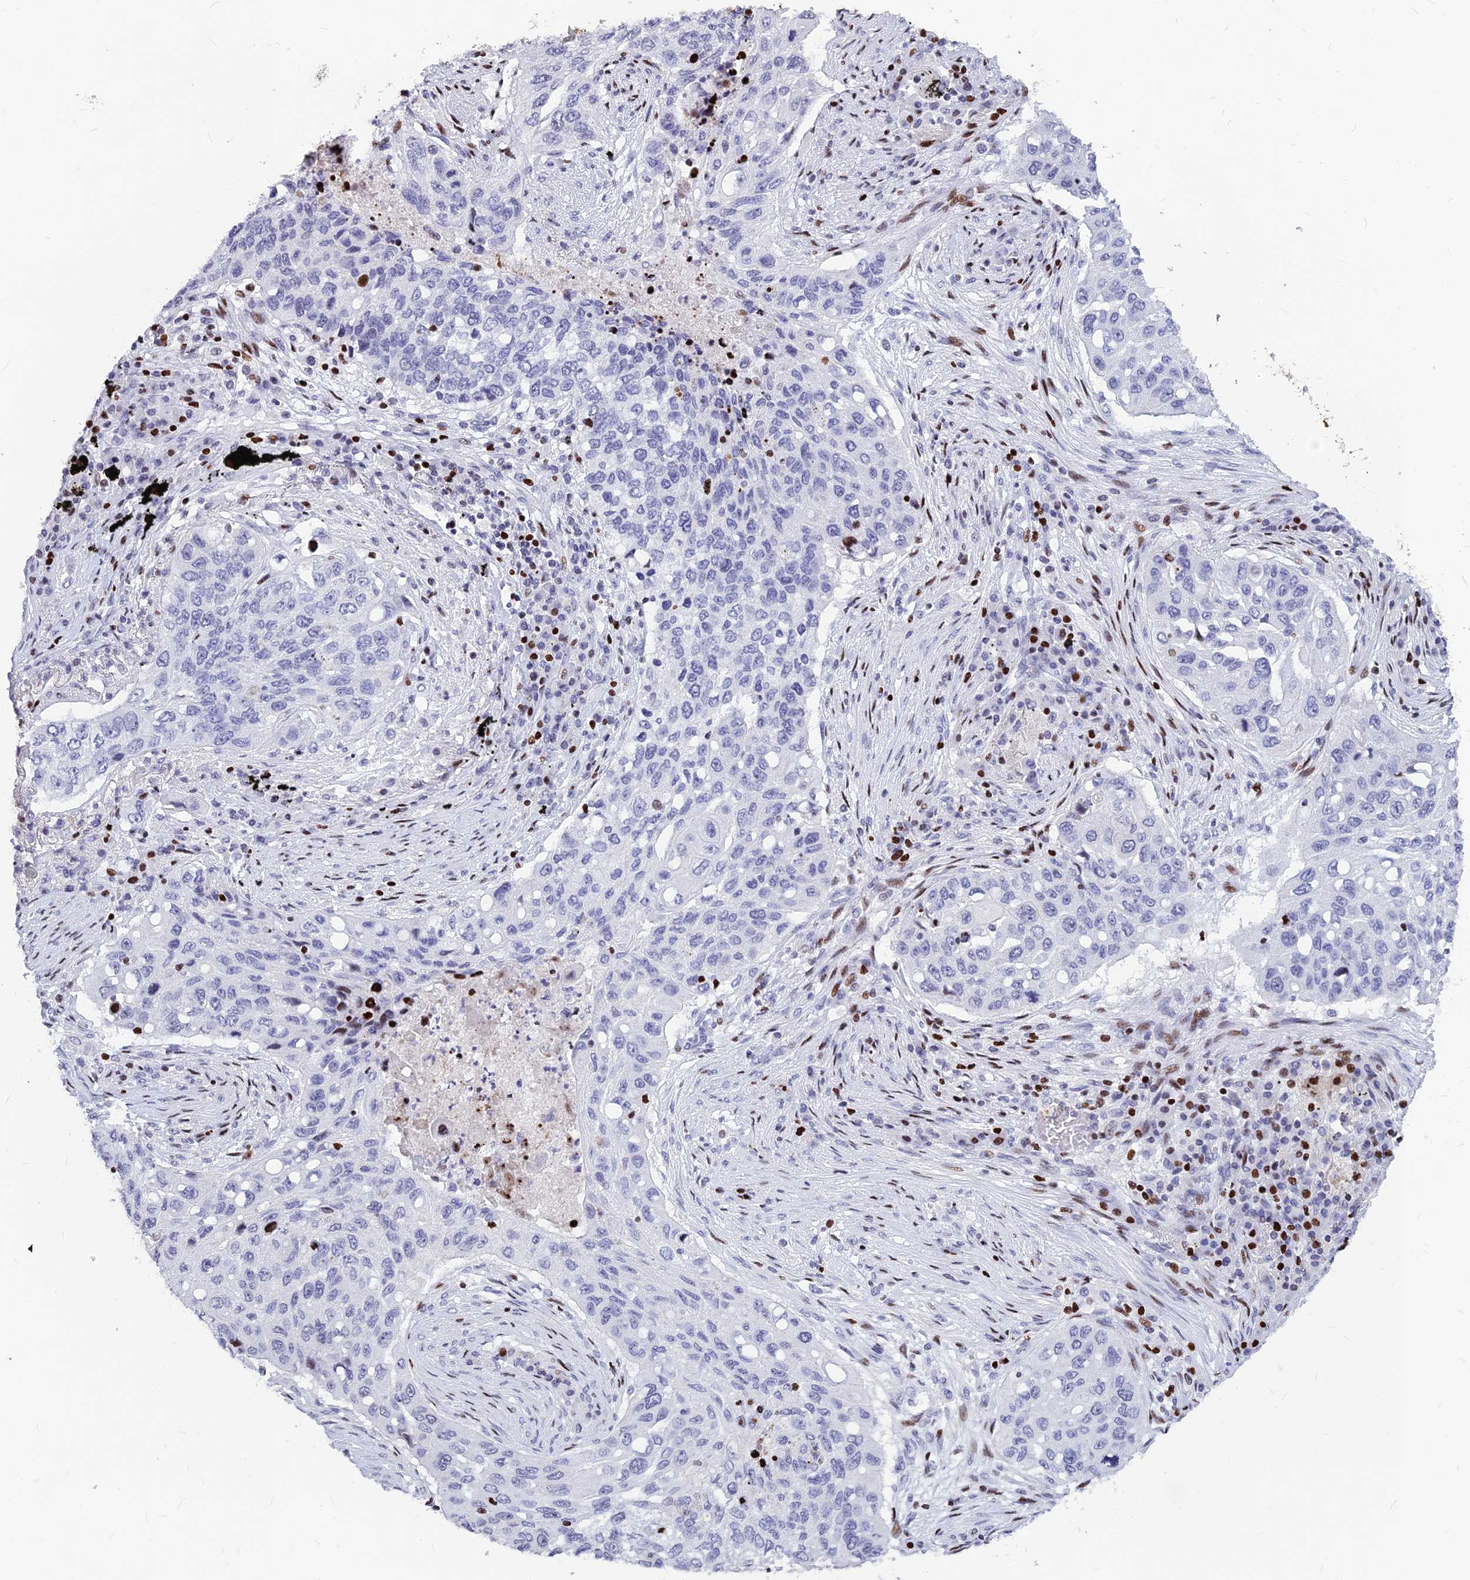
{"staining": {"intensity": "negative", "quantity": "none", "location": "none"}, "tissue": "lung cancer", "cell_type": "Tumor cells", "image_type": "cancer", "snomed": [{"axis": "morphology", "description": "Squamous cell carcinoma, NOS"}, {"axis": "topography", "description": "Lung"}], "caption": "Human lung cancer stained for a protein using immunohistochemistry shows no positivity in tumor cells.", "gene": "PRPS1", "patient": {"sex": "female", "age": 63}}